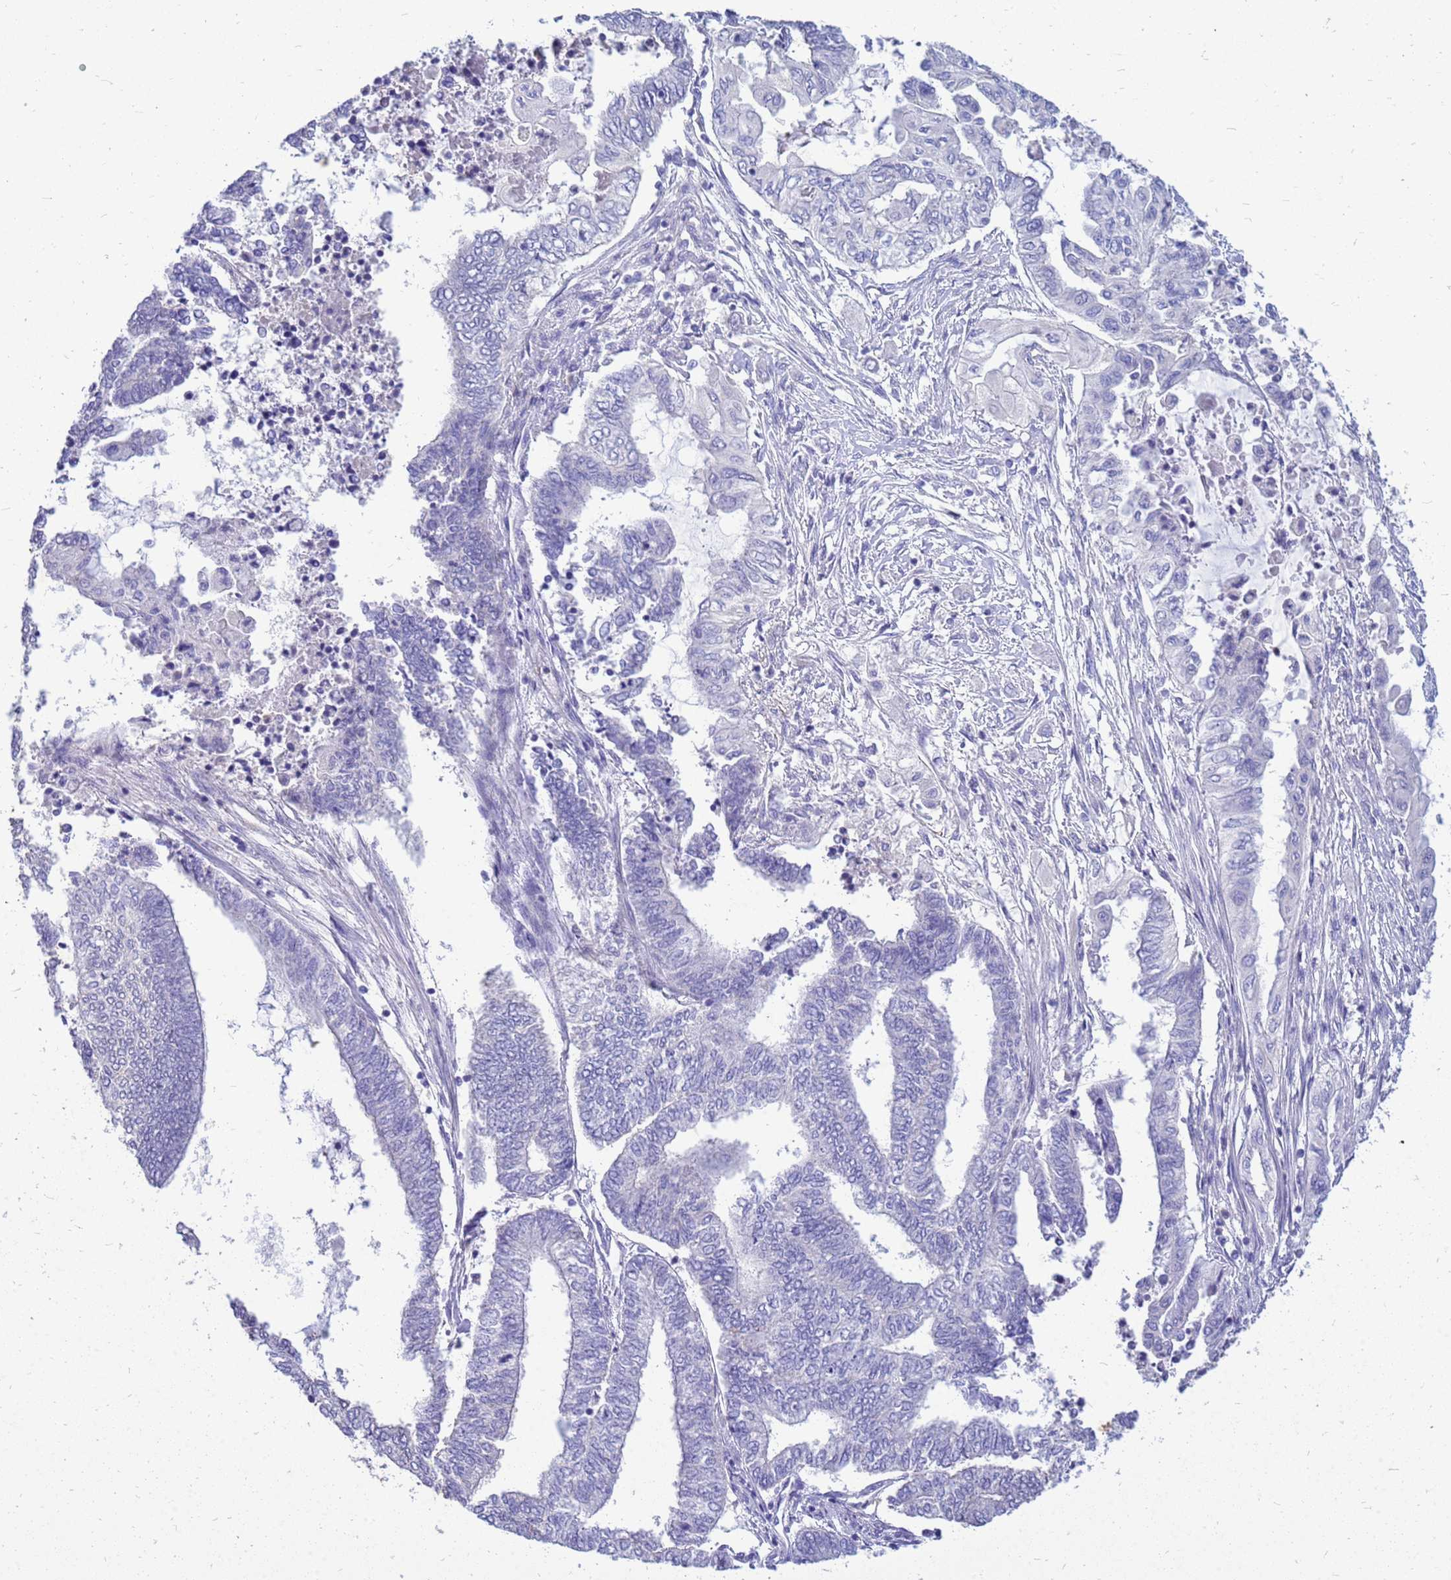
{"staining": {"intensity": "negative", "quantity": "none", "location": "none"}, "tissue": "endometrial cancer", "cell_type": "Tumor cells", "image_type": "cancer", "snomed": [{"axis": "morphology", "description": "Adenocarcinoma, NOS"}, {"axis": "topography", "description": "Uterus"}, {"axis": "topography", "description": "Endometrium"}], "caption": "Immunohistochemical staining of human endometrial cancer displays no significant expression in tumor cells.", "gene": "AKR1C1", "patient": {"sex": "female", "age": 70}}